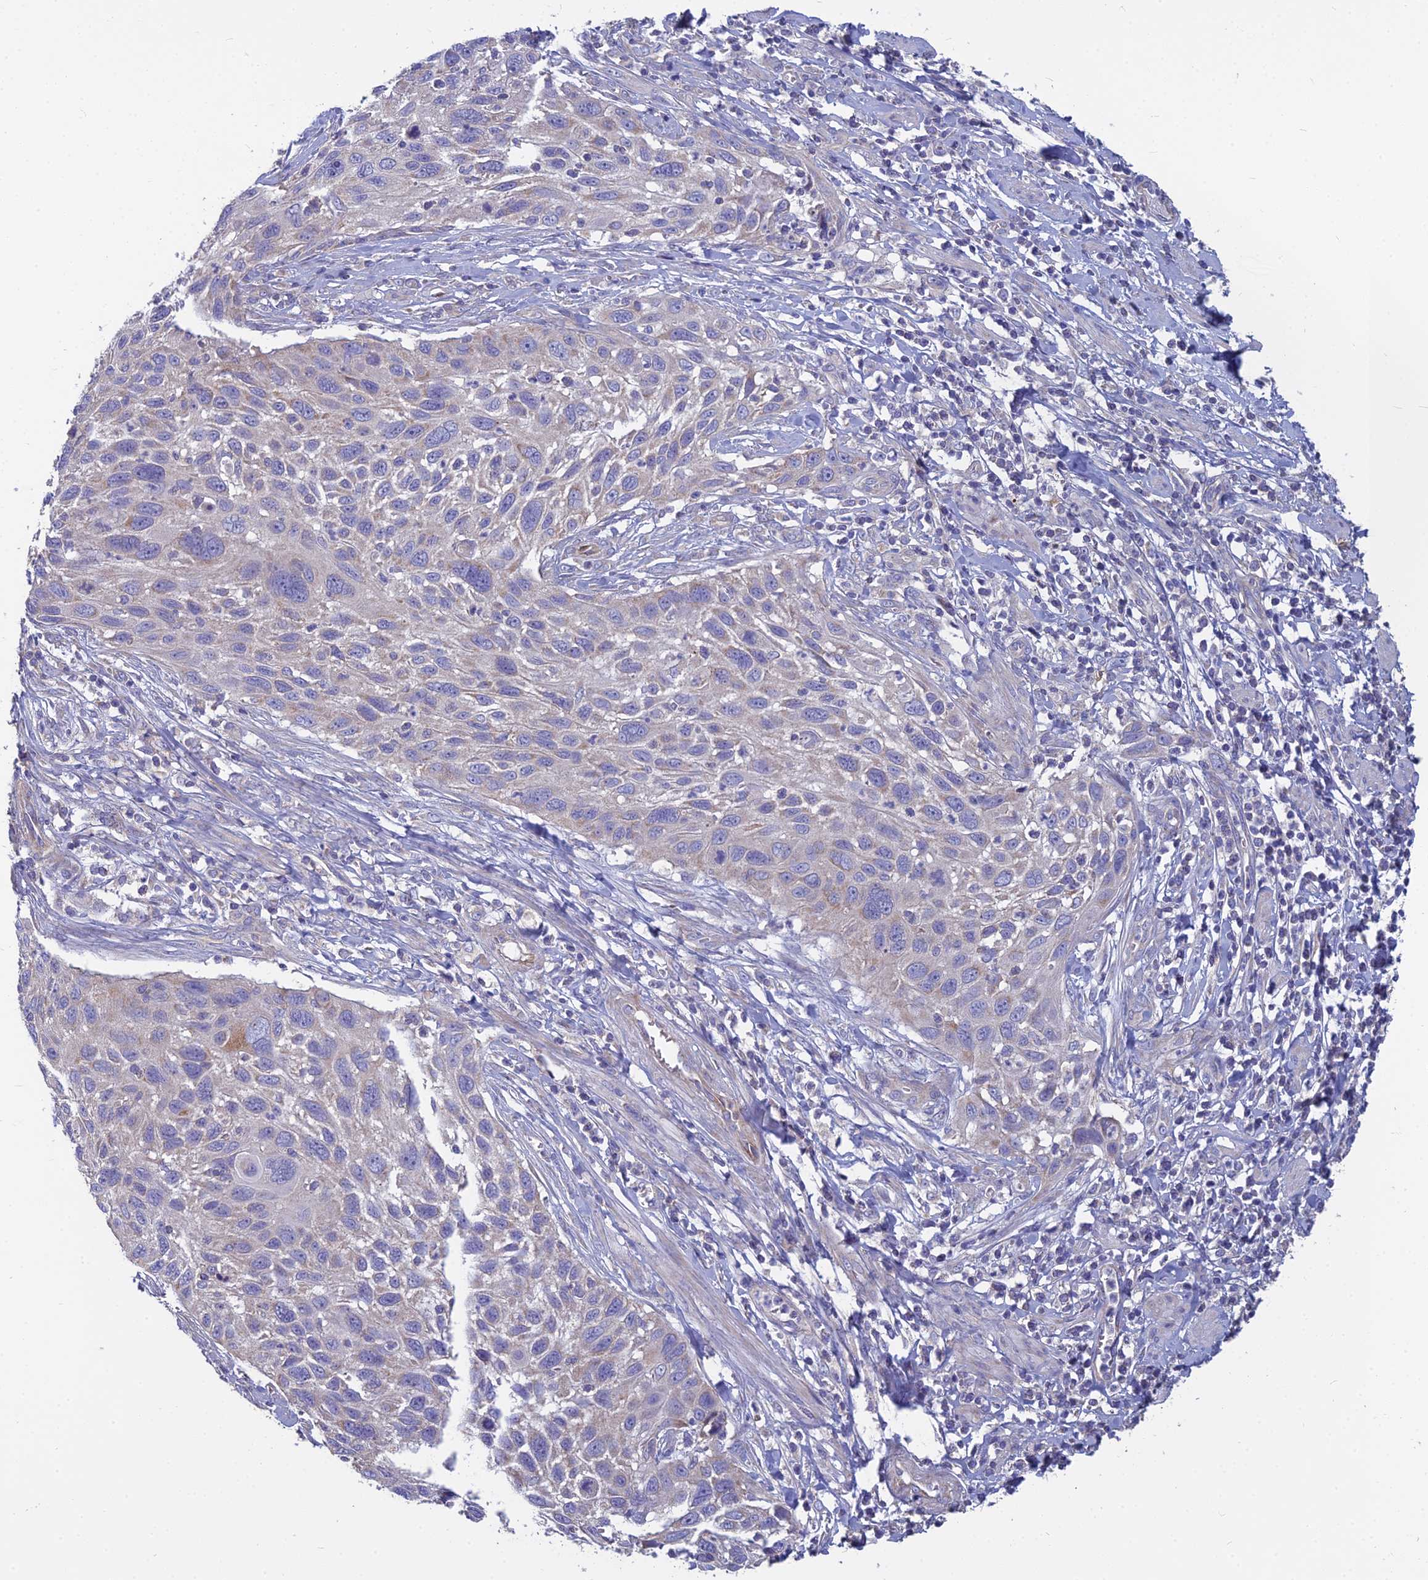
{"staining": {"intensity": "negative", "quantity": "none", "location": "none"}, "tissue": "cervical cancer", "cell_type": "Tumor cells", "image_type": "cancer", "snomed": [{"axis": "morphology", "description": "Squamous cell carcinoma, NOS"}, {"axis": "topography", "description": "Cervix"}], "caption": "IHC image of neoplastic tissue: cervical squamous cell carcinoma stained with DAB exhibits no significant protein expression in tumor cells.", "gene": "COX20", "patient": {"sex": "female", "age": 70}}